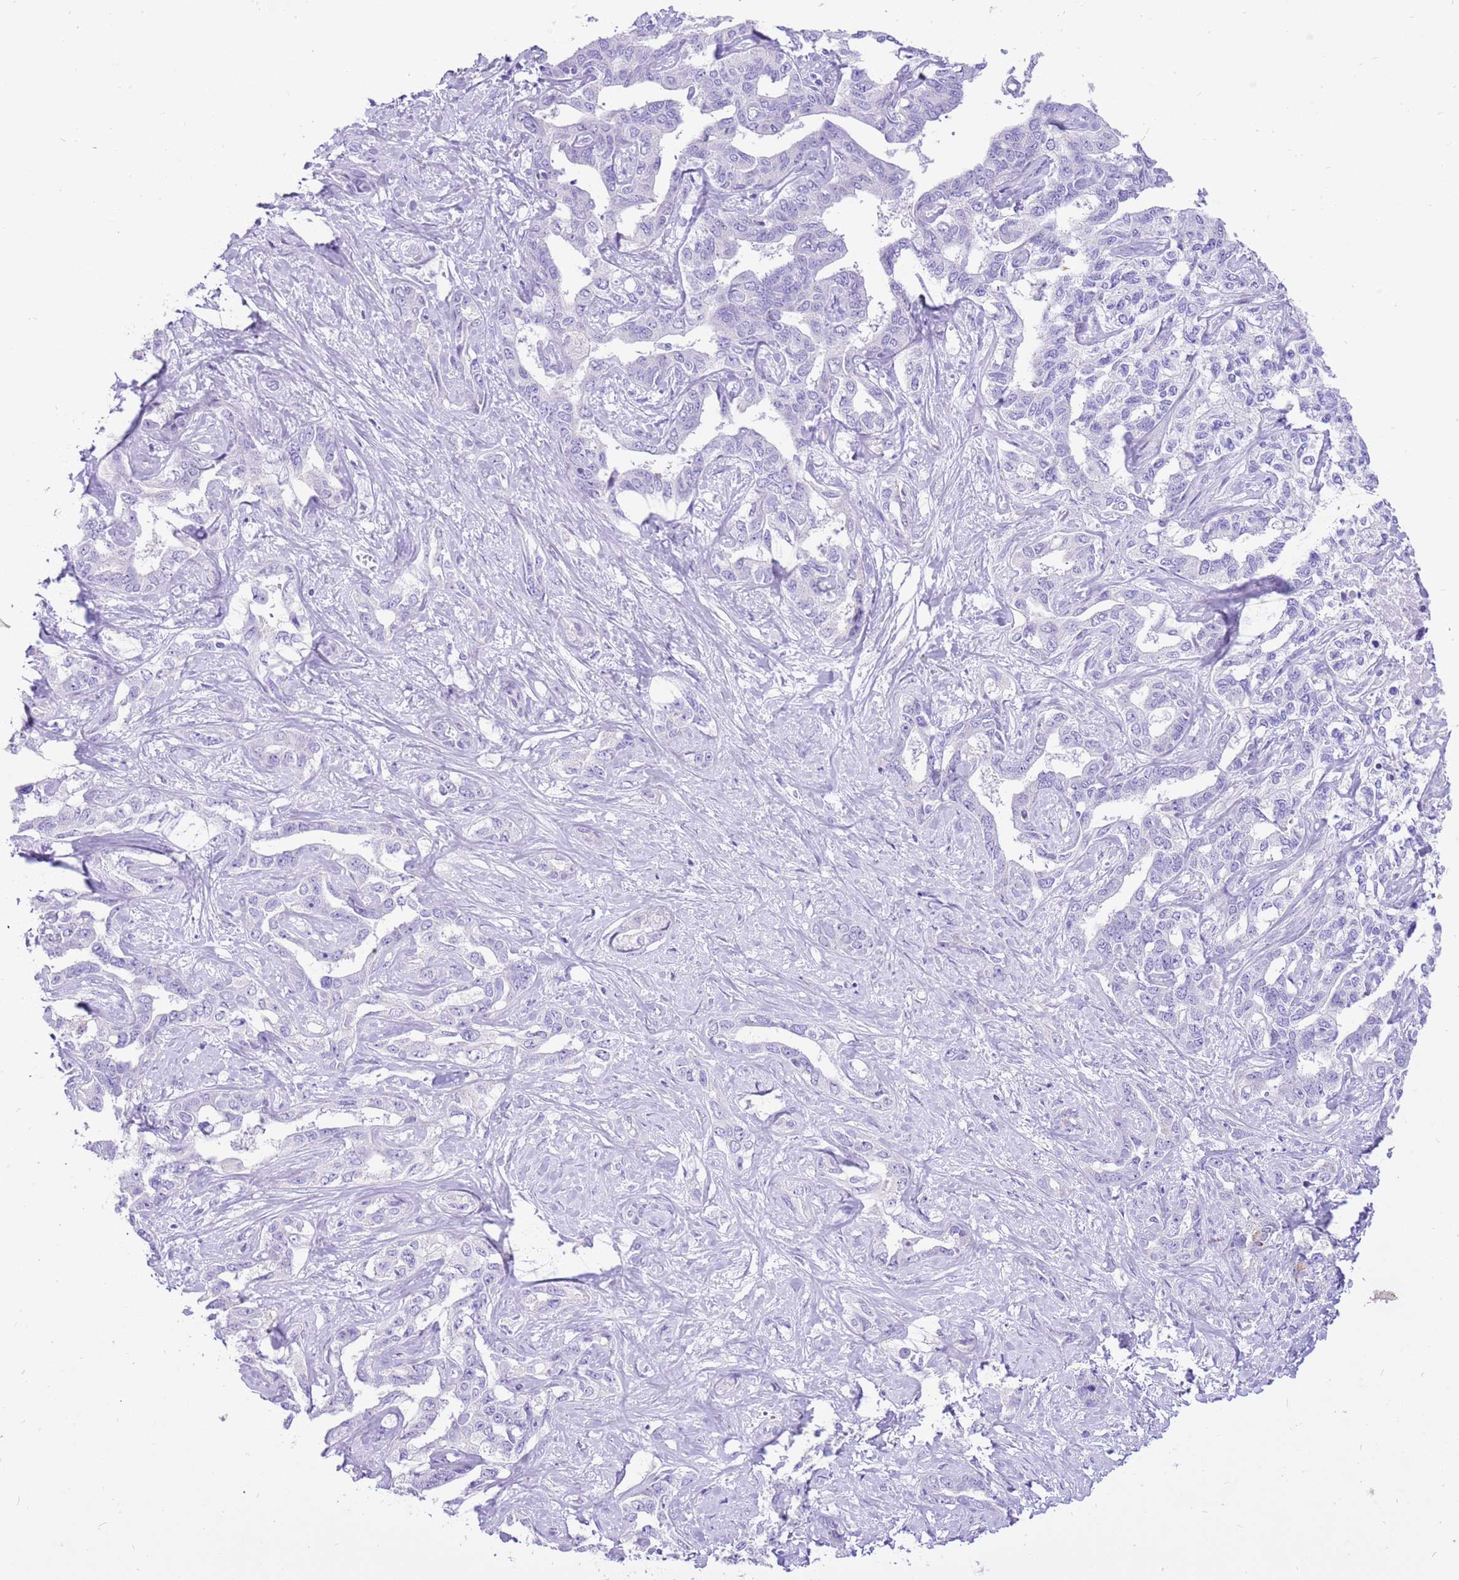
{"staining": {"intensity": "moderate", "quantity": "25%-75%", "location": "cytoplasmic/membranous"}, "tissue": "liver cancer", "cell_type": "Tumor cells", "image_type": "cancer", "snomed": [{"axis": "morphology", "description": "Cholangiocarcinoma"}, {"axis": "topography", "description": "Liver"}], "caption": "The histopathology image shows staining of liver cancer (cholangiocarcinoma), revealing moderate cytoplasmic/membranous protein staining (brown color) within tumor cells.", "gene": "R3HDM4", "patient": {"sex": "male", "age": 59}}